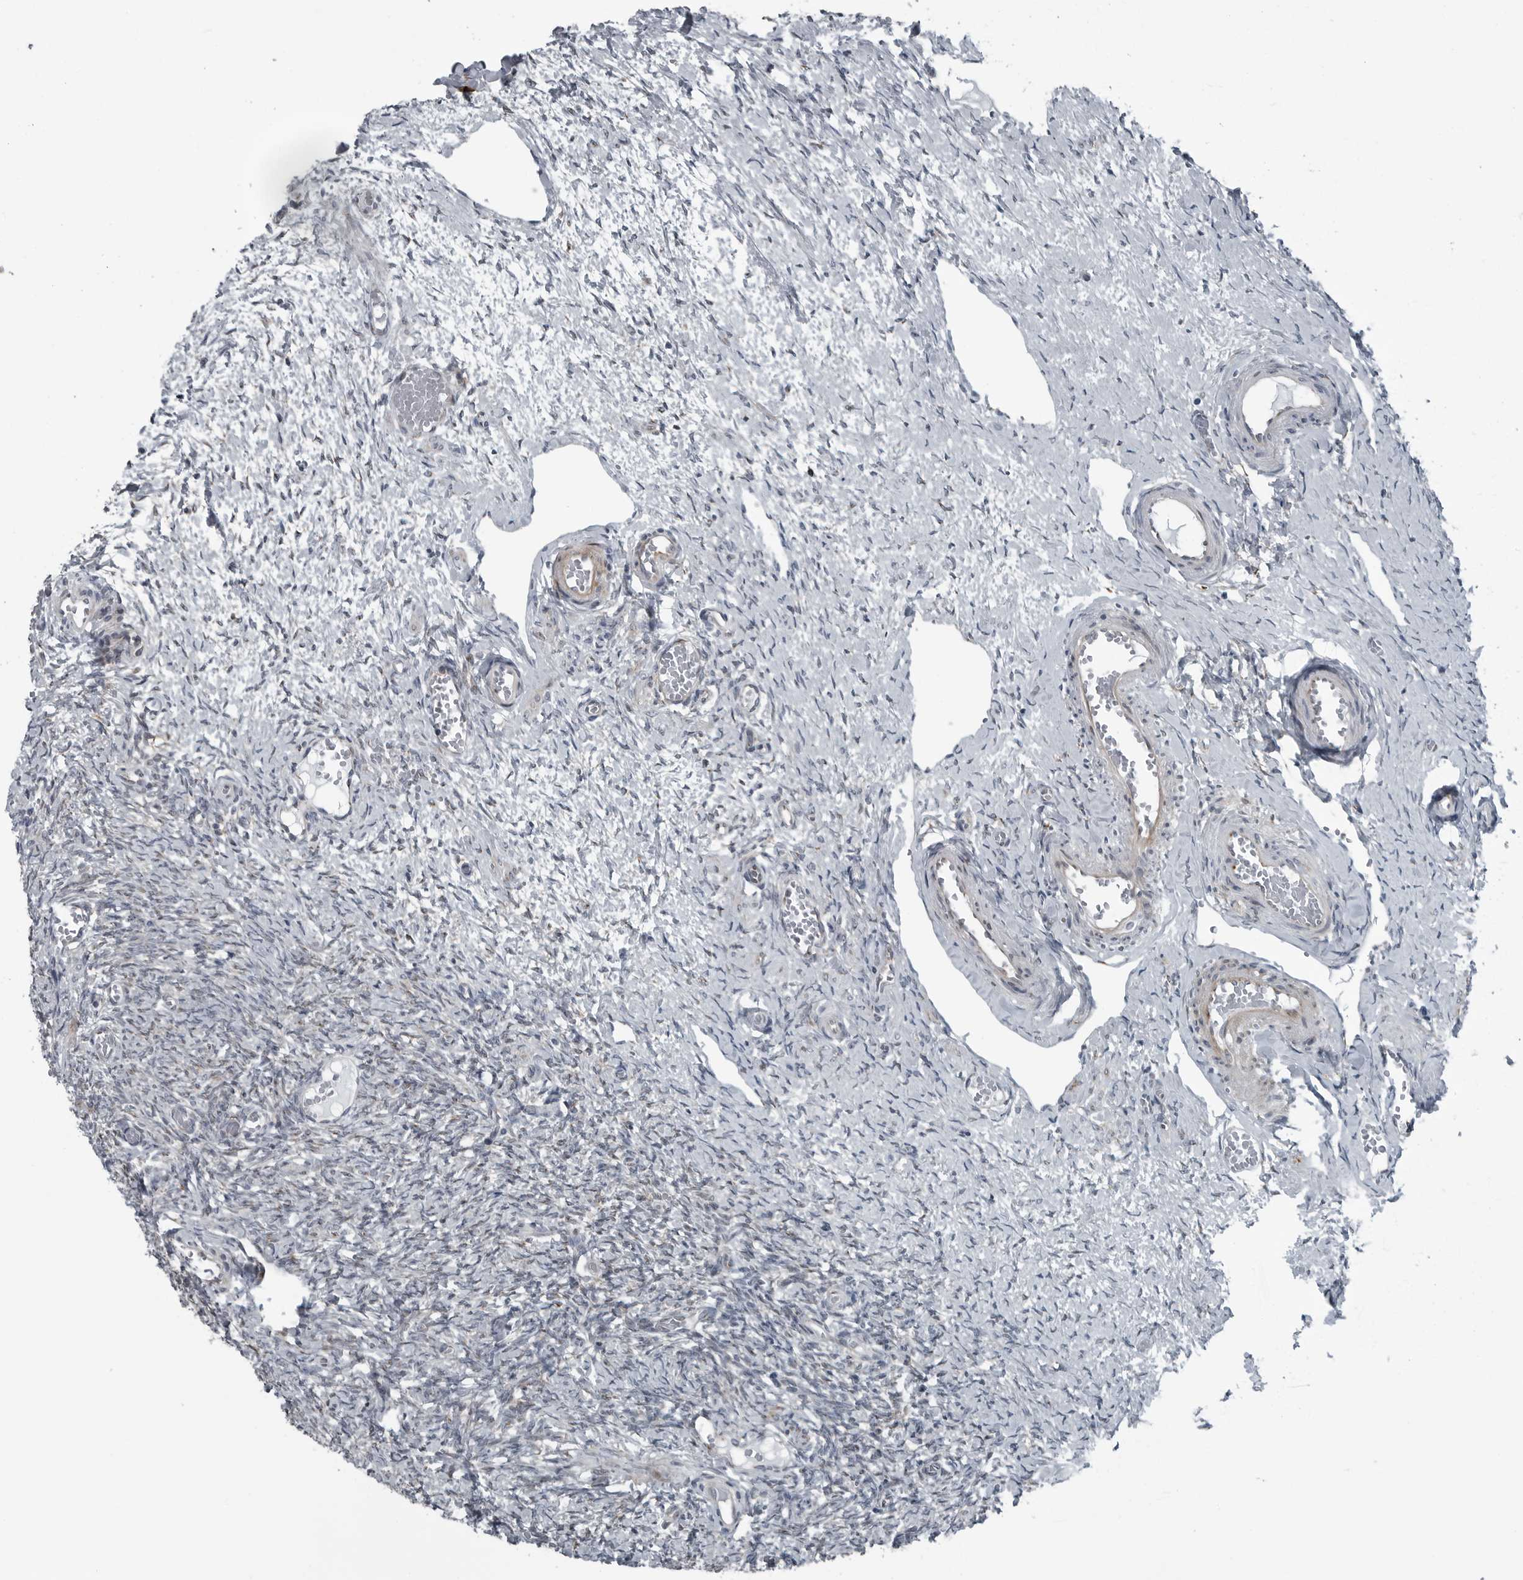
{"staining": {"intensity": "negative", "quantity": "none", "location": "none"}, "tissue": "ovary", "cell_type": "Follicle cells", "image_type": "normal", "snomed": [{"axis": "morphology", "description": "Adenocarcinoma, NOS"}, {"axis": "topography", "description": "Endometrium"}], "caption": "This is a micrograph of immunohistochemistry (IHC) staining of benign ovary, which shows no expression in follicle cells. (DAB IHC, high magnification).", "gene": "CEP85", "patient": {"sex": "female", "age": 32}}